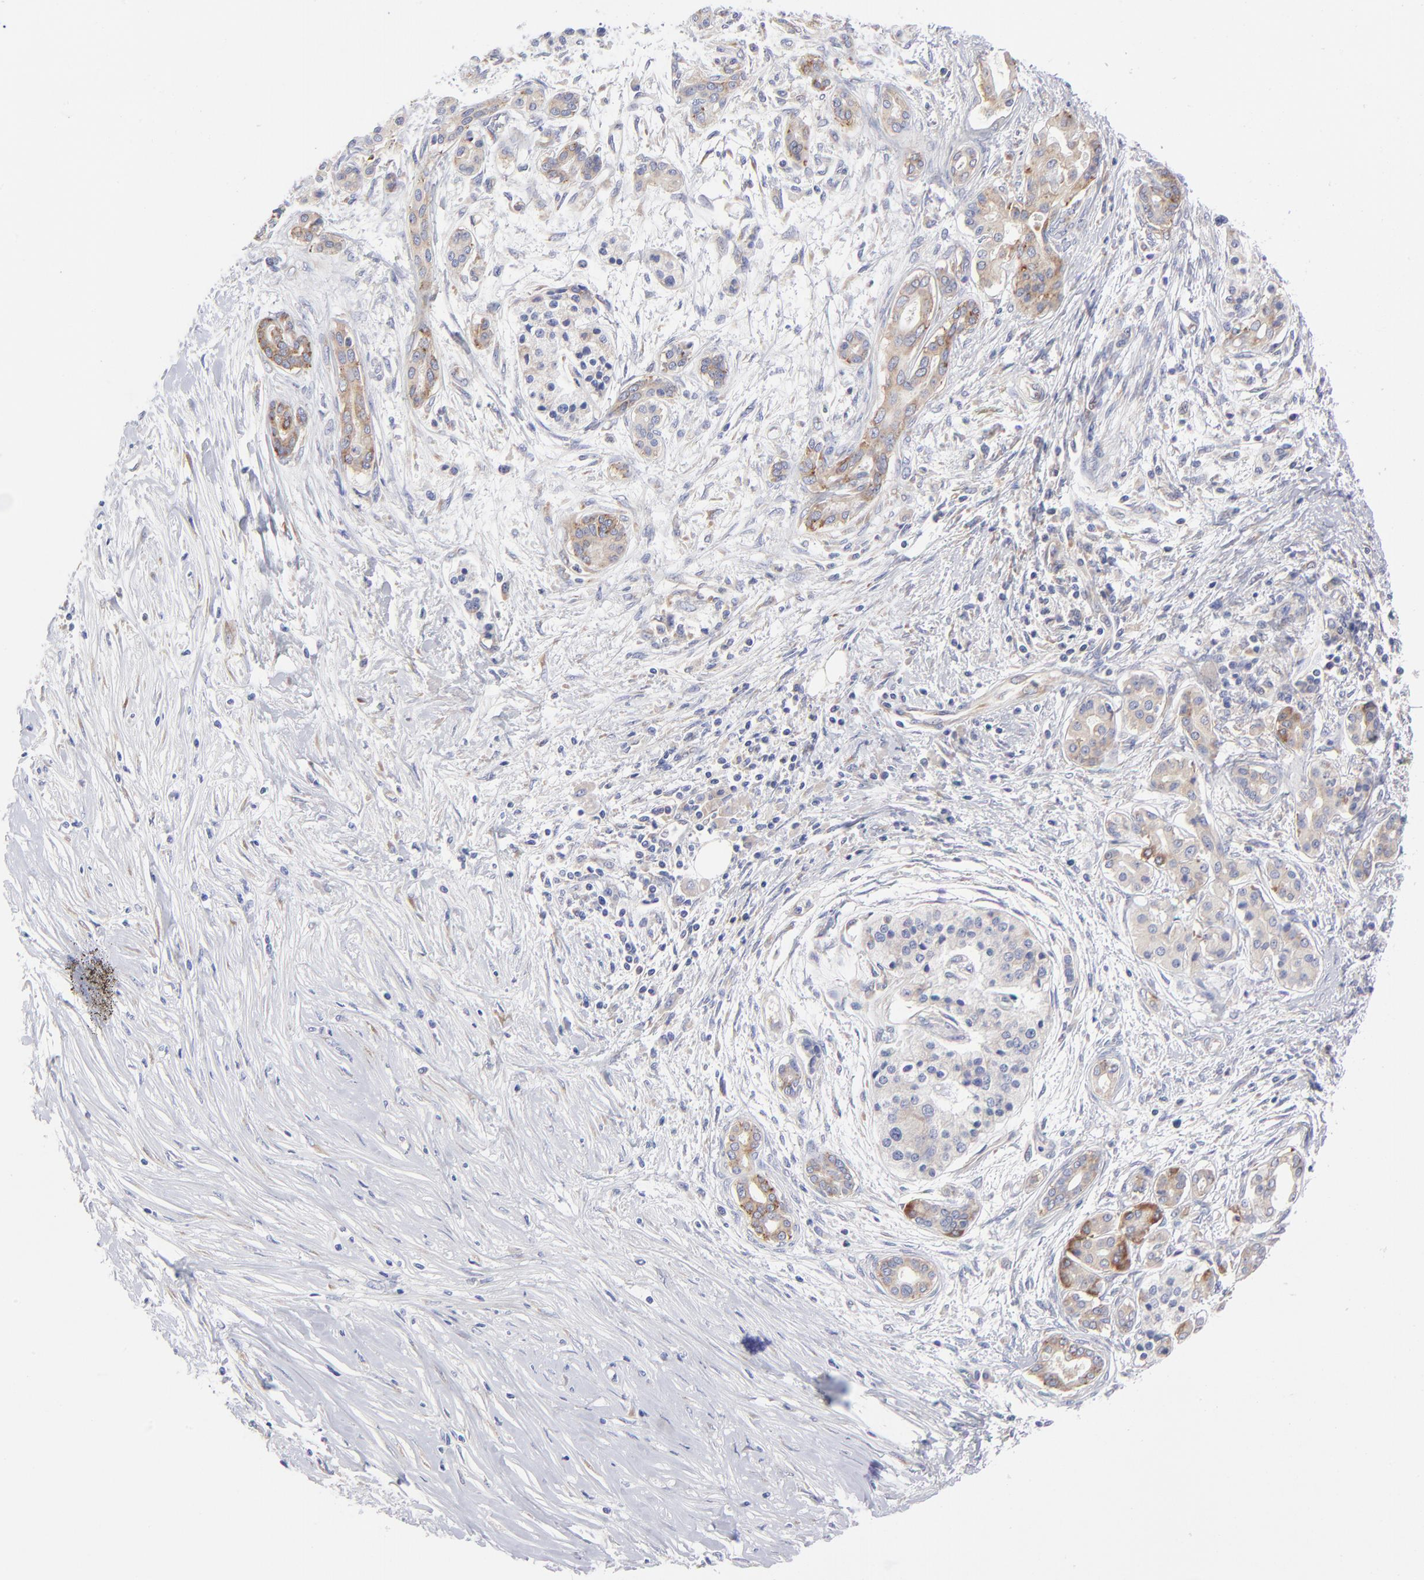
{"staining": {"intensity": "moderate", "quantity": ">75%", "location": "cytoplasmic/membranous"}, "tissue": "pancreatic cancer", "cell_type": "Tumor cells", "image_type": "cancer", "snomed": [{"axis": "morphology", "description": "Adenocarcinoma, NOS"}, {"axis": "topography", "description": "Pancreas"}], "caption": "A brown stain highlights moderate cytoplasmic/membranous expression of a protein in pancreatic adenocarcinoma tumor cells. The staining is performed using DAB brown chromogen to label protein expression. The nuclei are counter-stained blue using hematoxylin.", "gene": "EIF2AK2", "patient": {"sex": "female", "age": 59}}